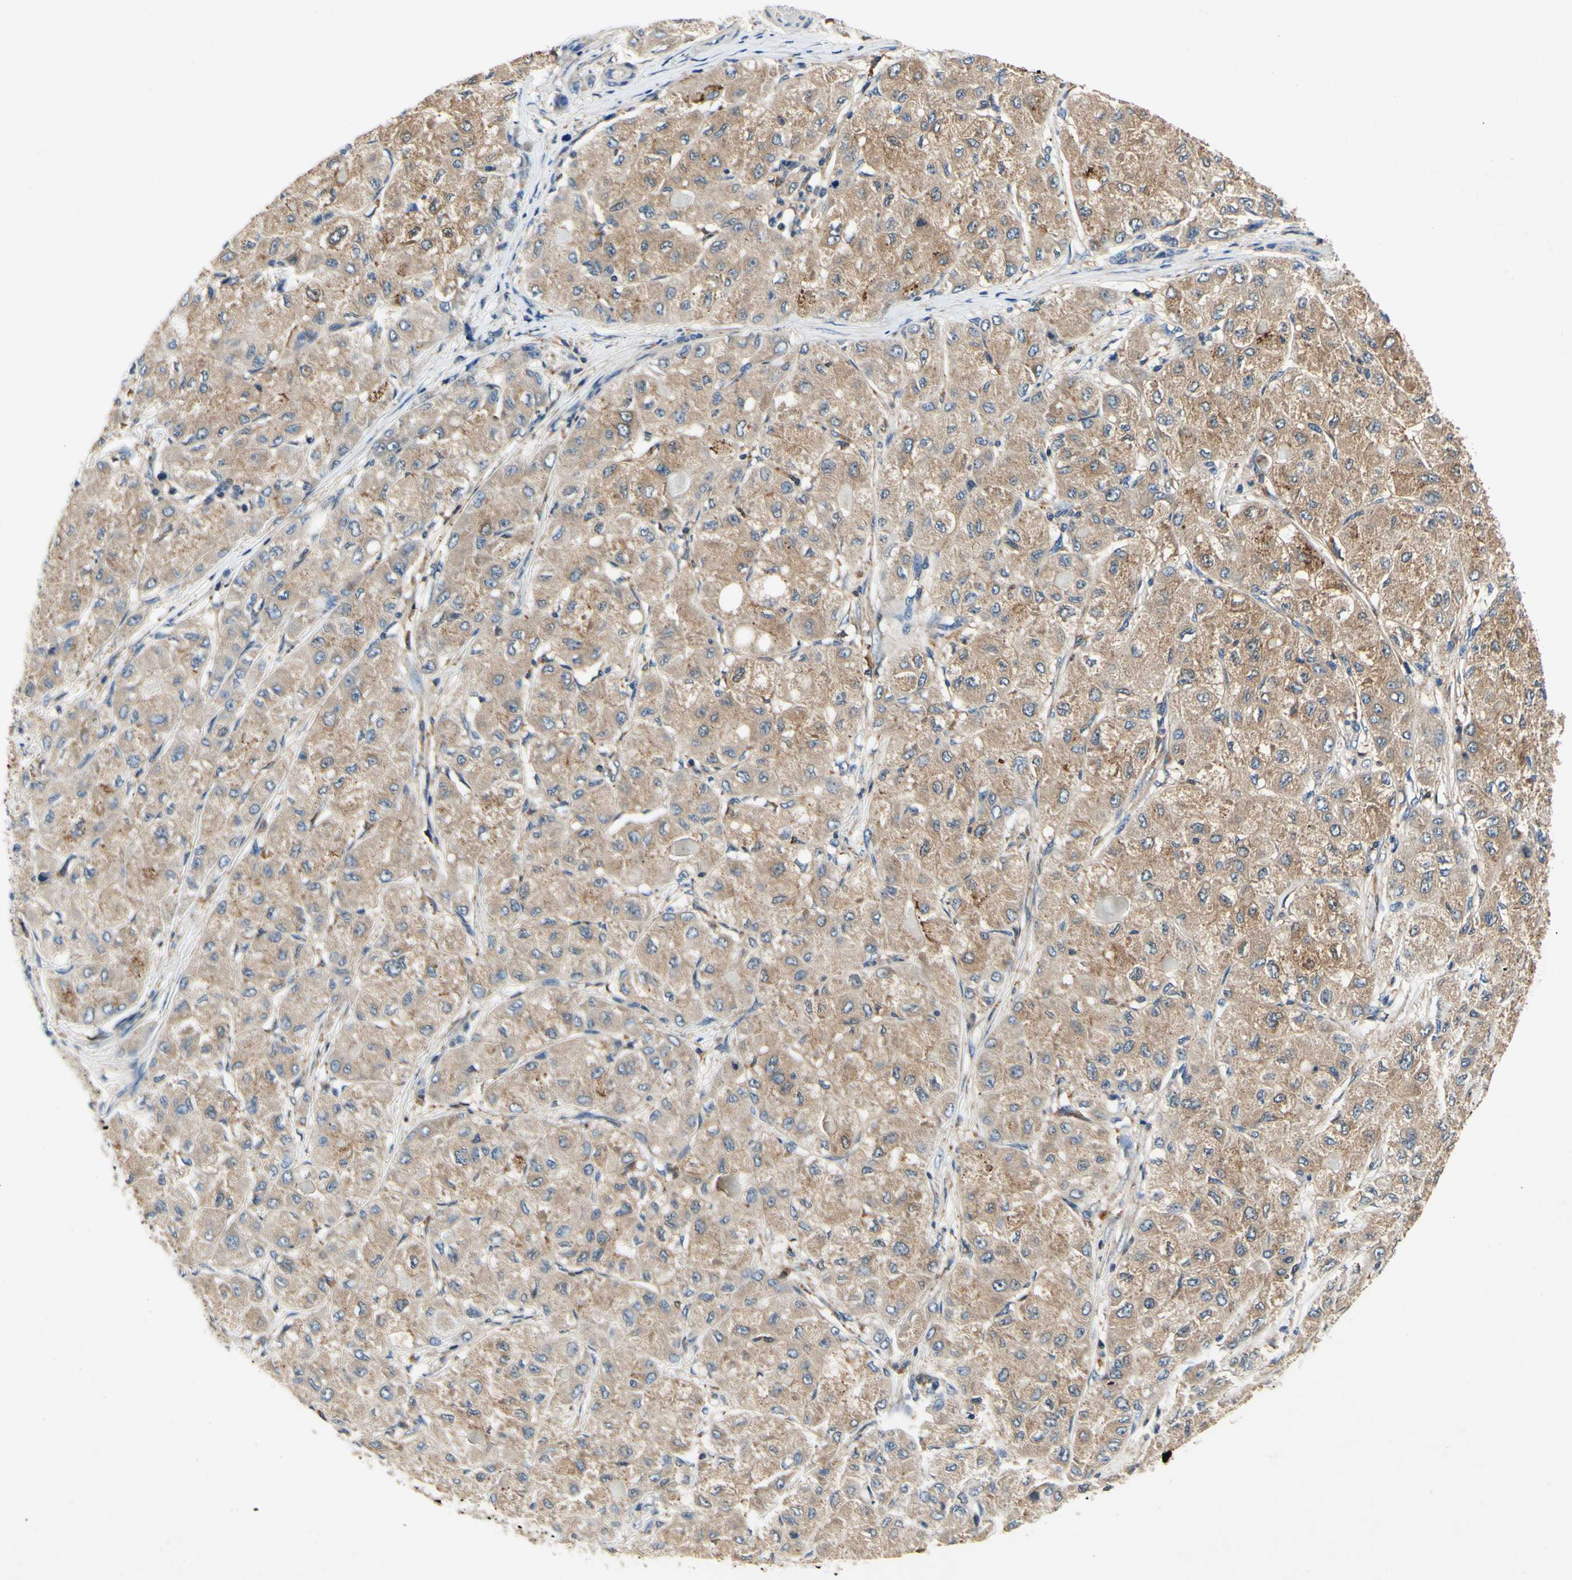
{"staining": {"intensity": "moderate", "quantity": "25%-75%", "location": "cytoplasmic/membranous"}, "tissue": "liver cancer", "cell_type": "Tumor cells", "image_type": "cancer", "snomed": [{"axis": "morphology", "description": "Carcinoma, Hepatocellular, NOS"}, {"axis": "topography", "description": "Liver"}], "caption": "Tumor cells demonstrate medium levels of moderate cytoplasmic/membranous expression in approximately 25%-75% of cells in human liver cancer.", "gene": "PLA2G4A", "patient": {"sex": "male", "age": 80}}